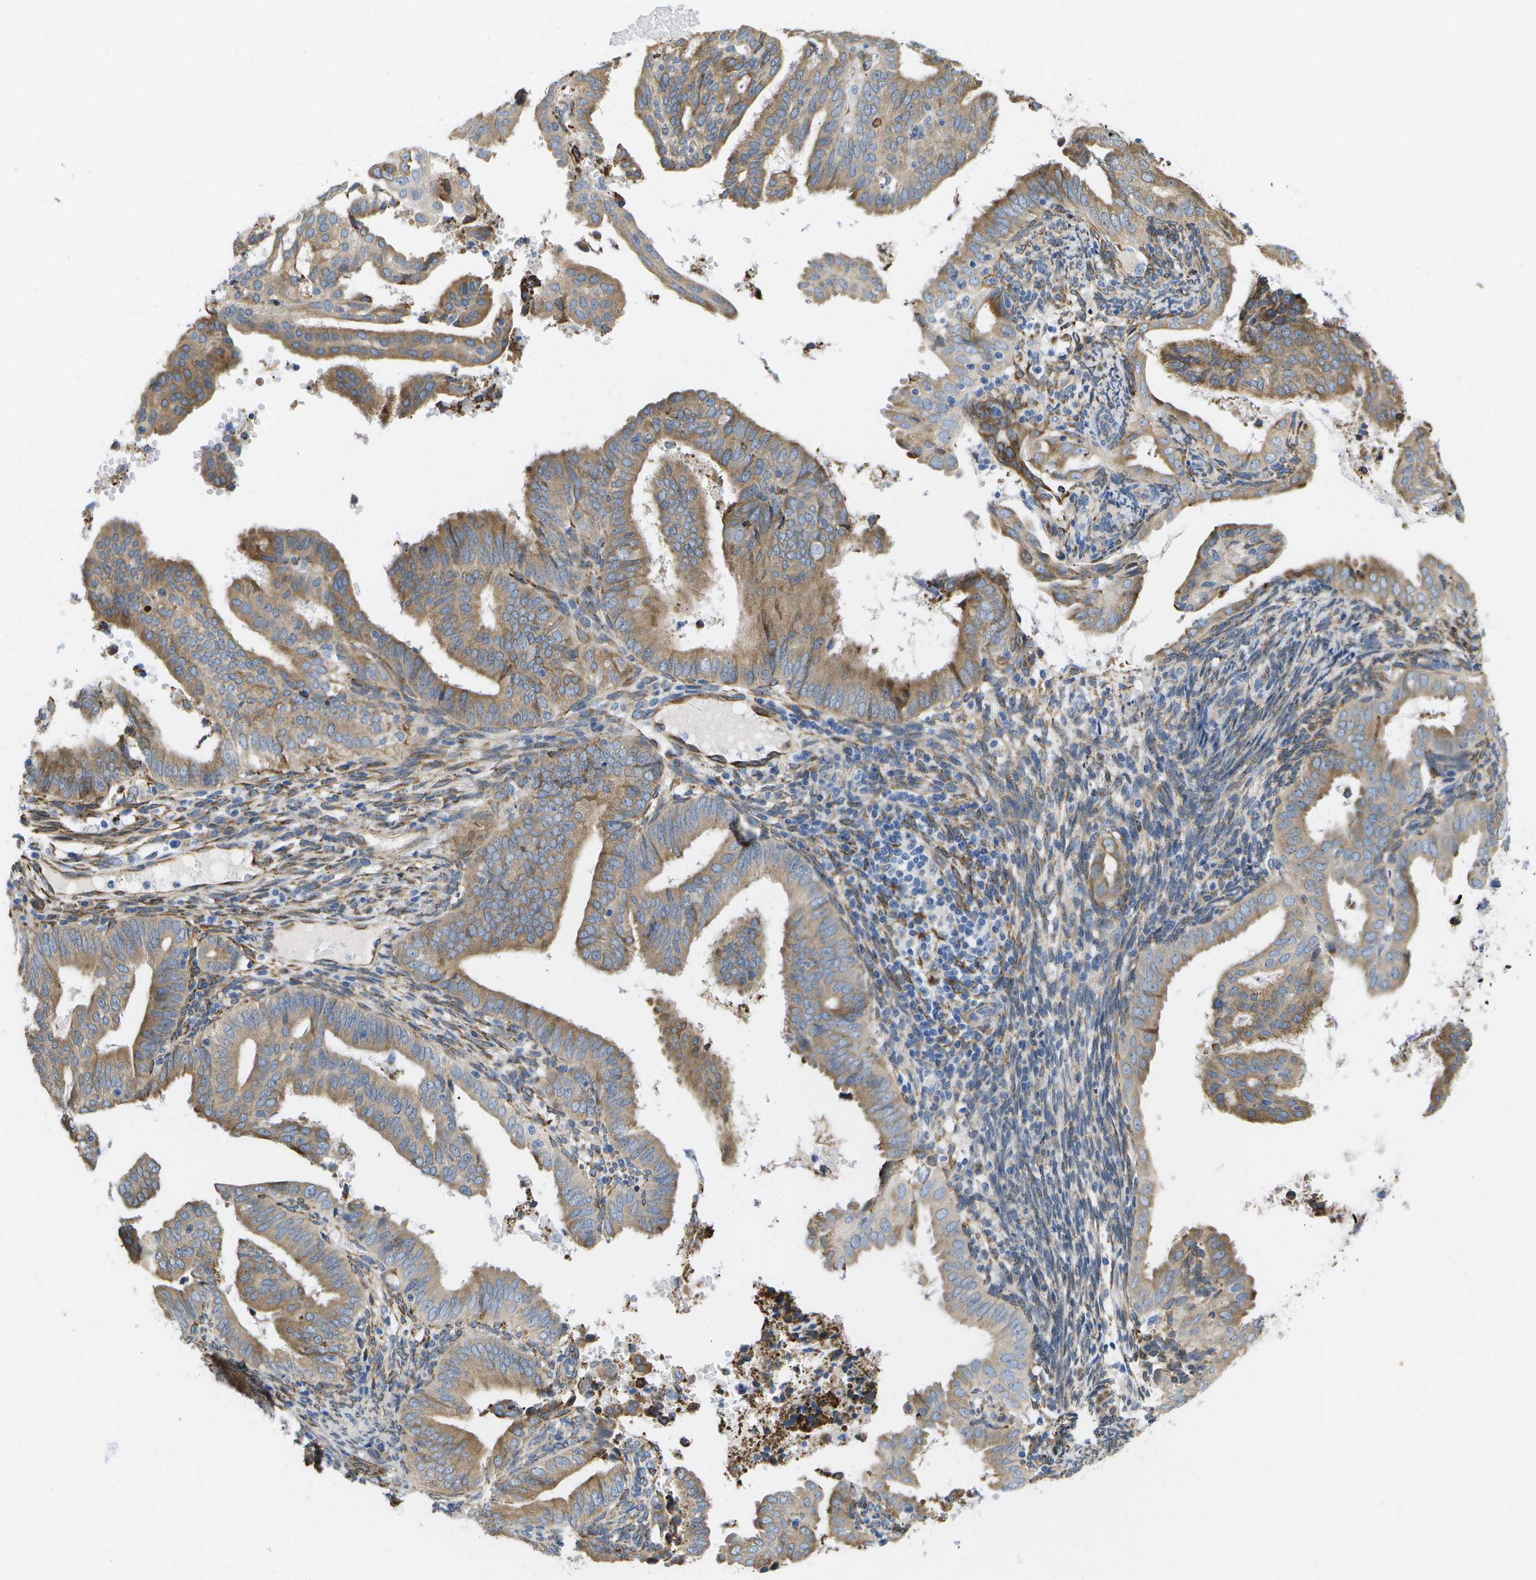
{"staining": {"intensity": "moderate", "quantity": ">75%", "location": "cytoplasmic/membranous"}, "tissue": "endometrial cancer", "cell_type": "Tumor cells", "image_type": "cancer", "snomed": [{"axis": "morphology", "description": "Adenocarcinoma, NOS"}, {"axis": "topography", "description": "Endometrium"}], "caption": "Brown immunohistochemical staining in human endometrial adenocarcinoma demonstrates moderate cytoplasmic/membranous positivity in approximately >75% of tumor cells.", "gene": "ZDHHC17", "patient": {"sex": "female", "age": 58}}